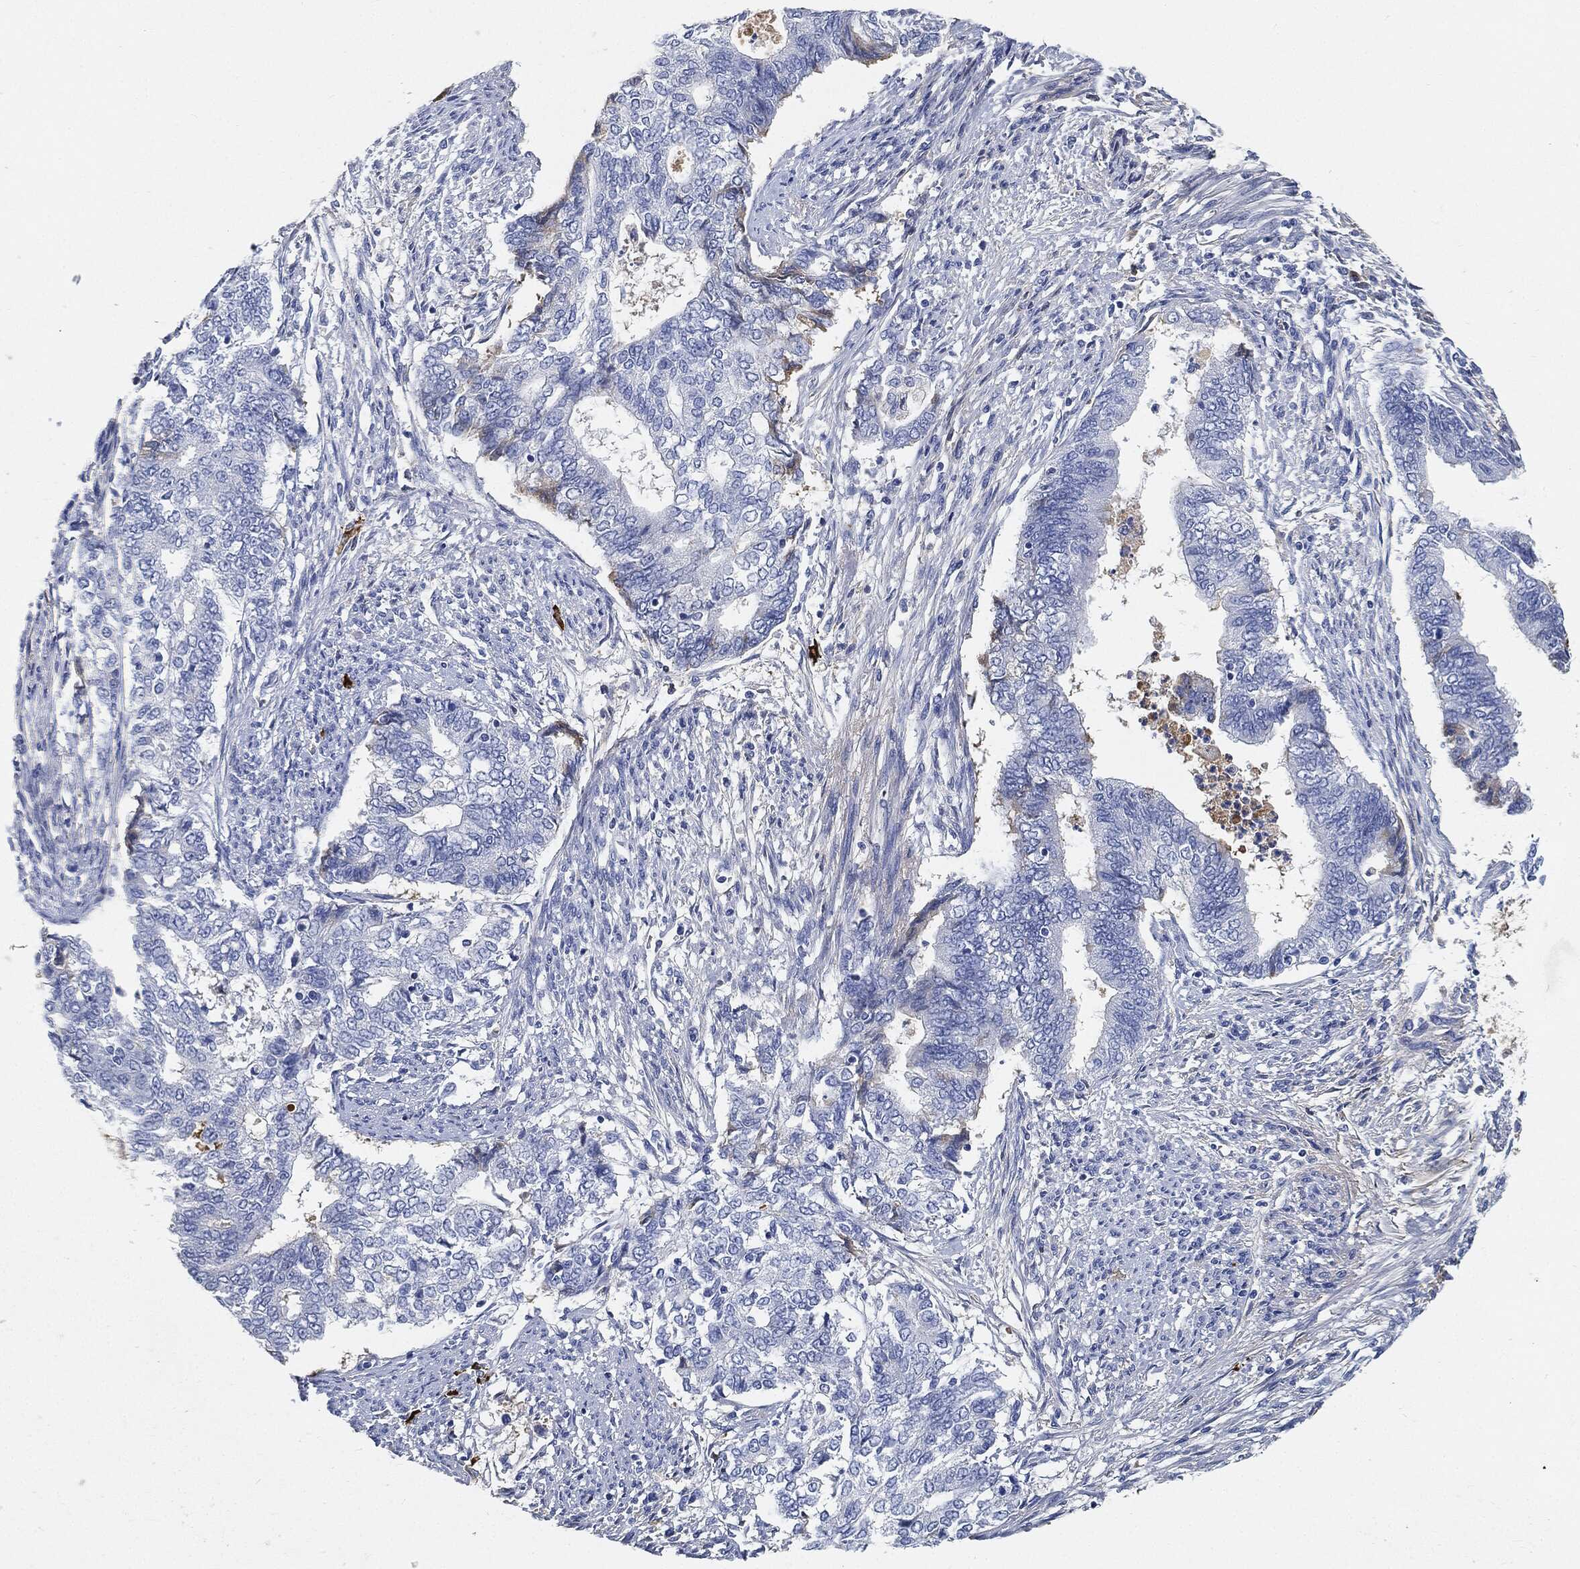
{"staining": {"intensity": "negative", "quantity": "none", "location": "none"}, "tissue": "endometrial cancer", "cell_type": "Tumor cells", "image_type": "cancer", "snomed": [{"axis": "morphology", "description": "Adenocarcinoma, NOS"}, {"axis": "topography", "description": "Endometrium"}], "caption": "The histopathology image reveals no staining of tumor cells in adenocarcinoma (endometrial).", "gene": "IGLV6-57", "patient": {"sex": "female", "age": 65}}